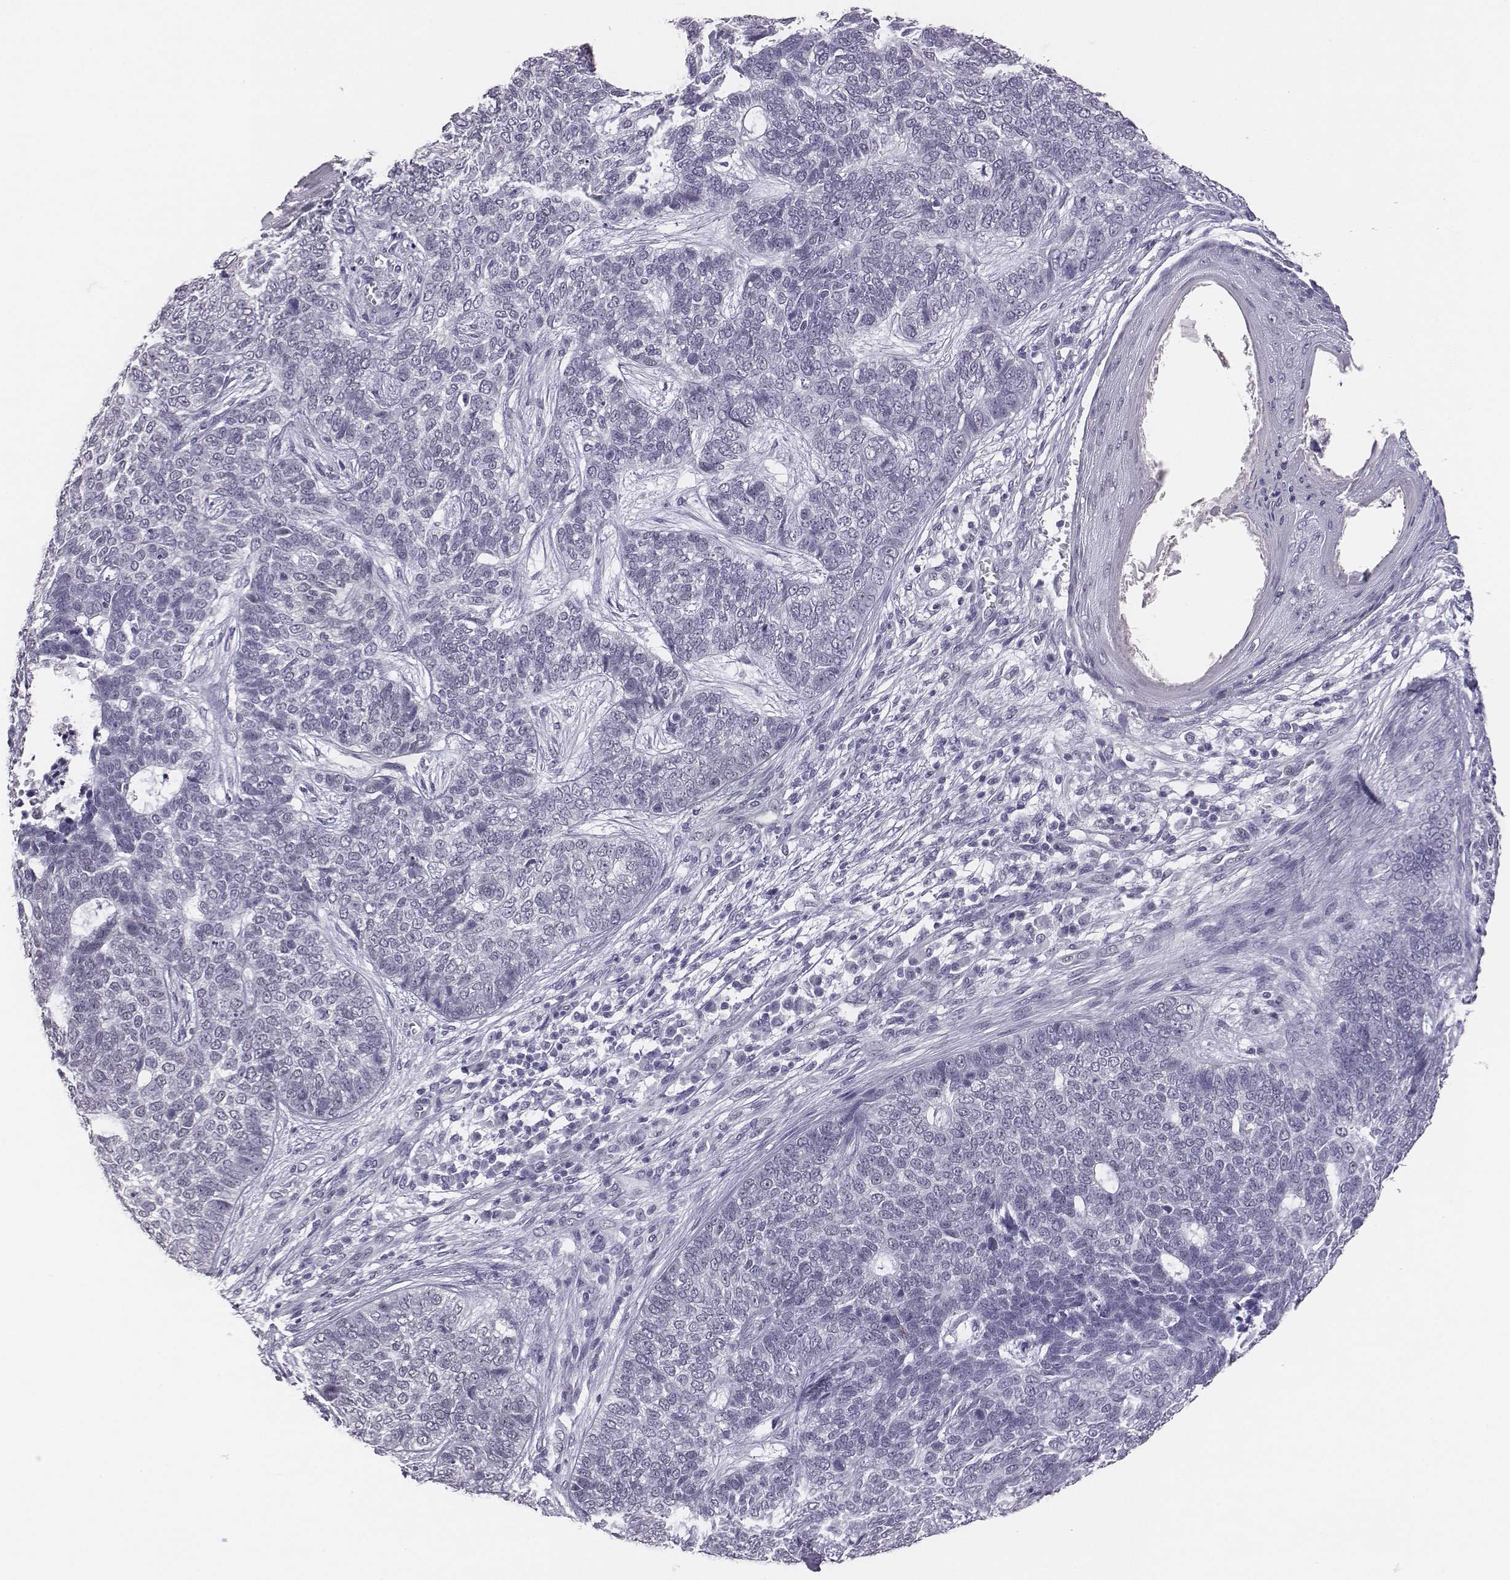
{"staining": {"intensity": "negative", "quantity": "none", "location": "none"}, "tissue": "skin cancer", "cell_type": "Tumor cells", "image_type": "cancer", "snomed": [{"axis": "morphology", "description": "Basal cell carcinoma"}, {"axis": "topography", "description": "Skin"}], "caption": "A high-resolution micrograph shows immunohistochemistry staining of basal cell carcinoma (skin), which demonstrates no significant positivity in tumor cells.", "gene": "ACOD1", "patient": {"sex": "female", "age": 69}}